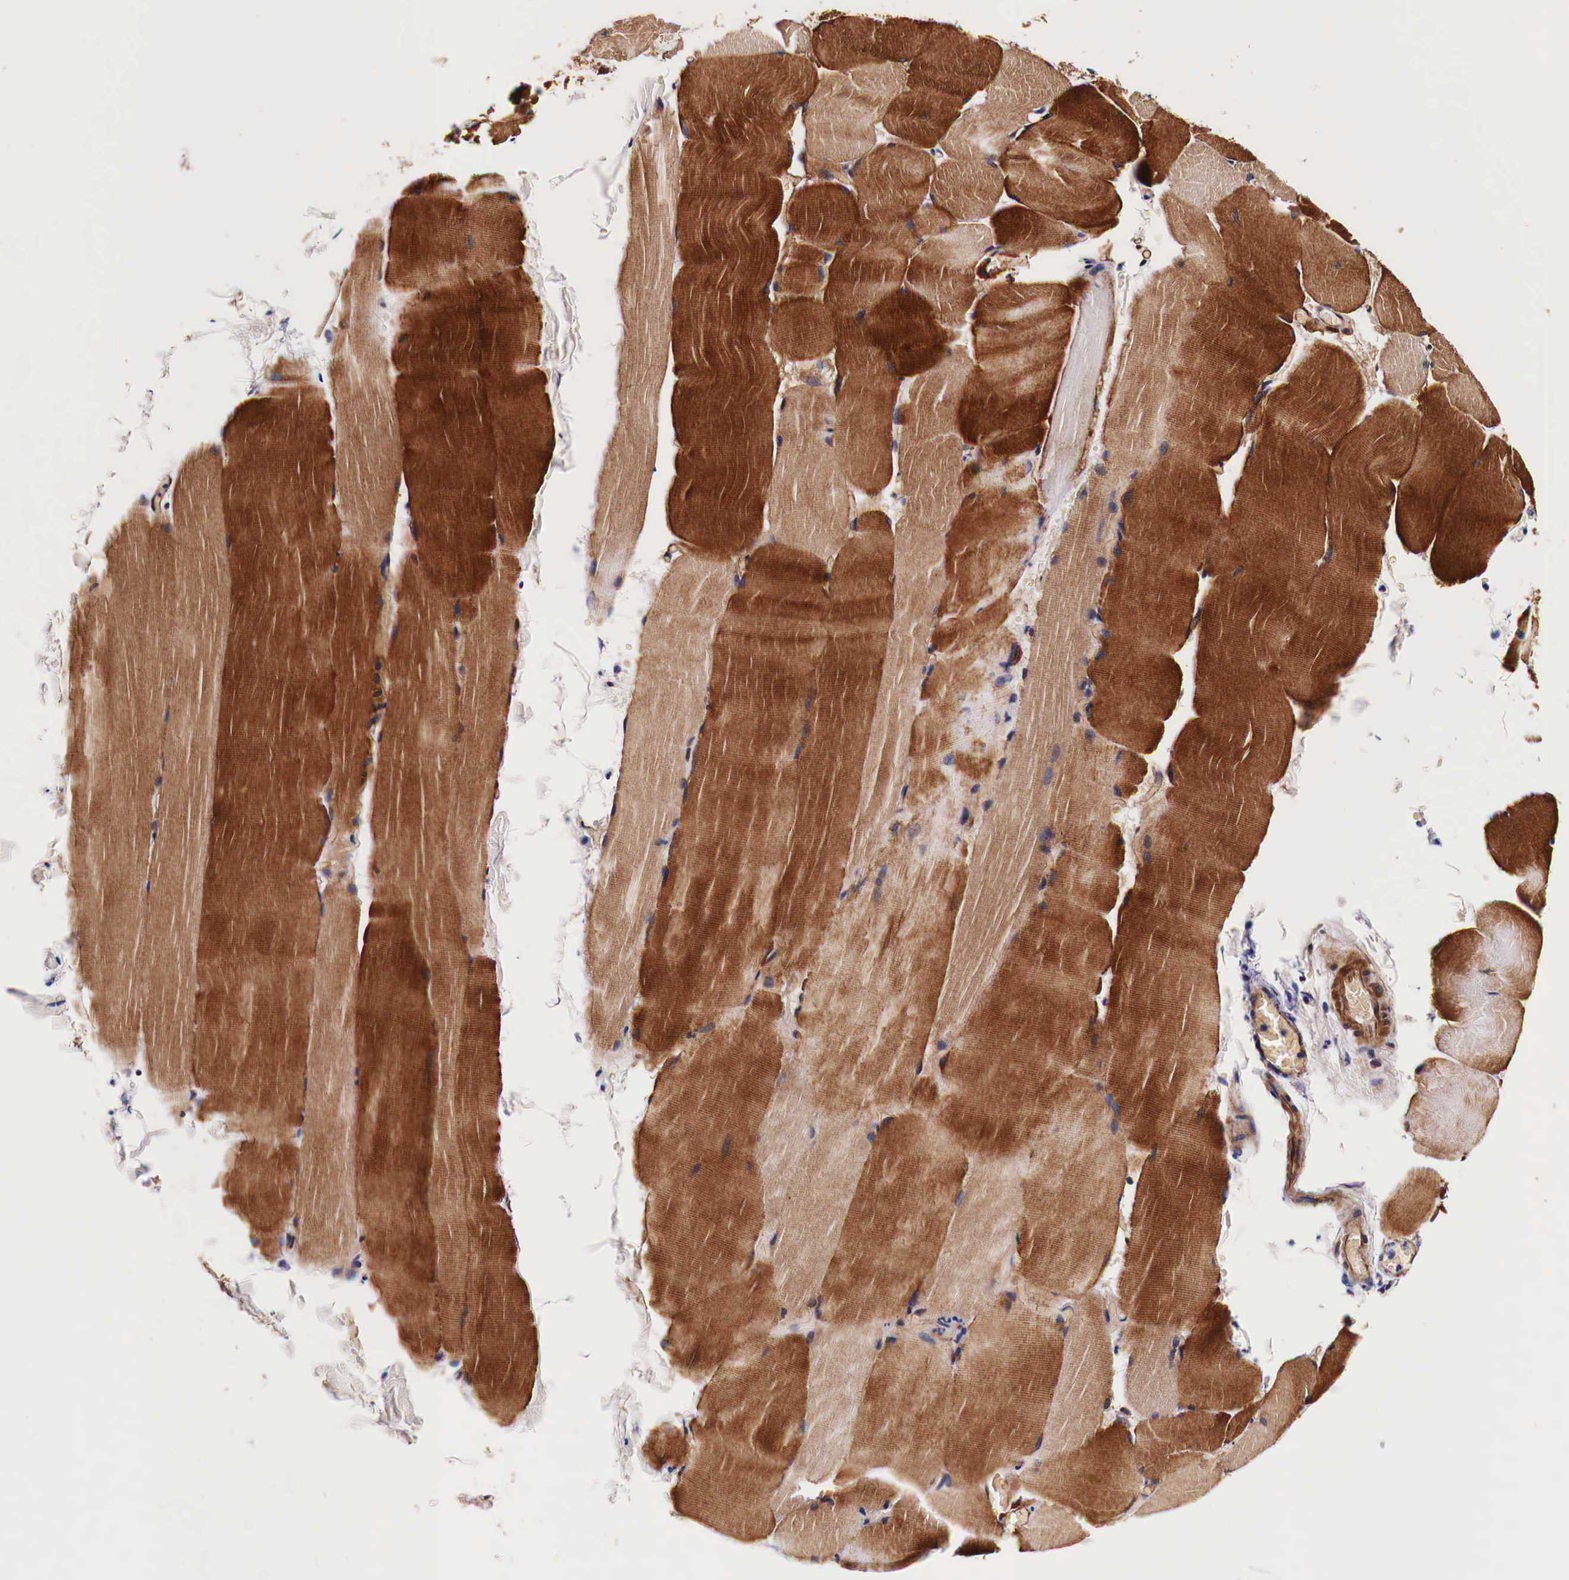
{"staining": {"intensity": "strong", "quantity": ">75%", "location": "cytoplasmic/membranous"}, "tissue": "skeletal muscle", "cell_type": "Myocytes", "image_type": "normal", "snomed": [{"axis": "morphology", "description": "Normal tissue, NOS"}, {"axis": "topography", "description": "Skeletal muscle"}], "caption": "Skeletal muscle stained with DAB immunohistochemistry (IHC) reveals high levels of strong cytoplasmic/membranous expression in approximately >75% of myocytes. (IHC, brightfield microscopy, high magnification).", "gene": "HSPB1", "patient": {"sex": "male", "age": 71}}